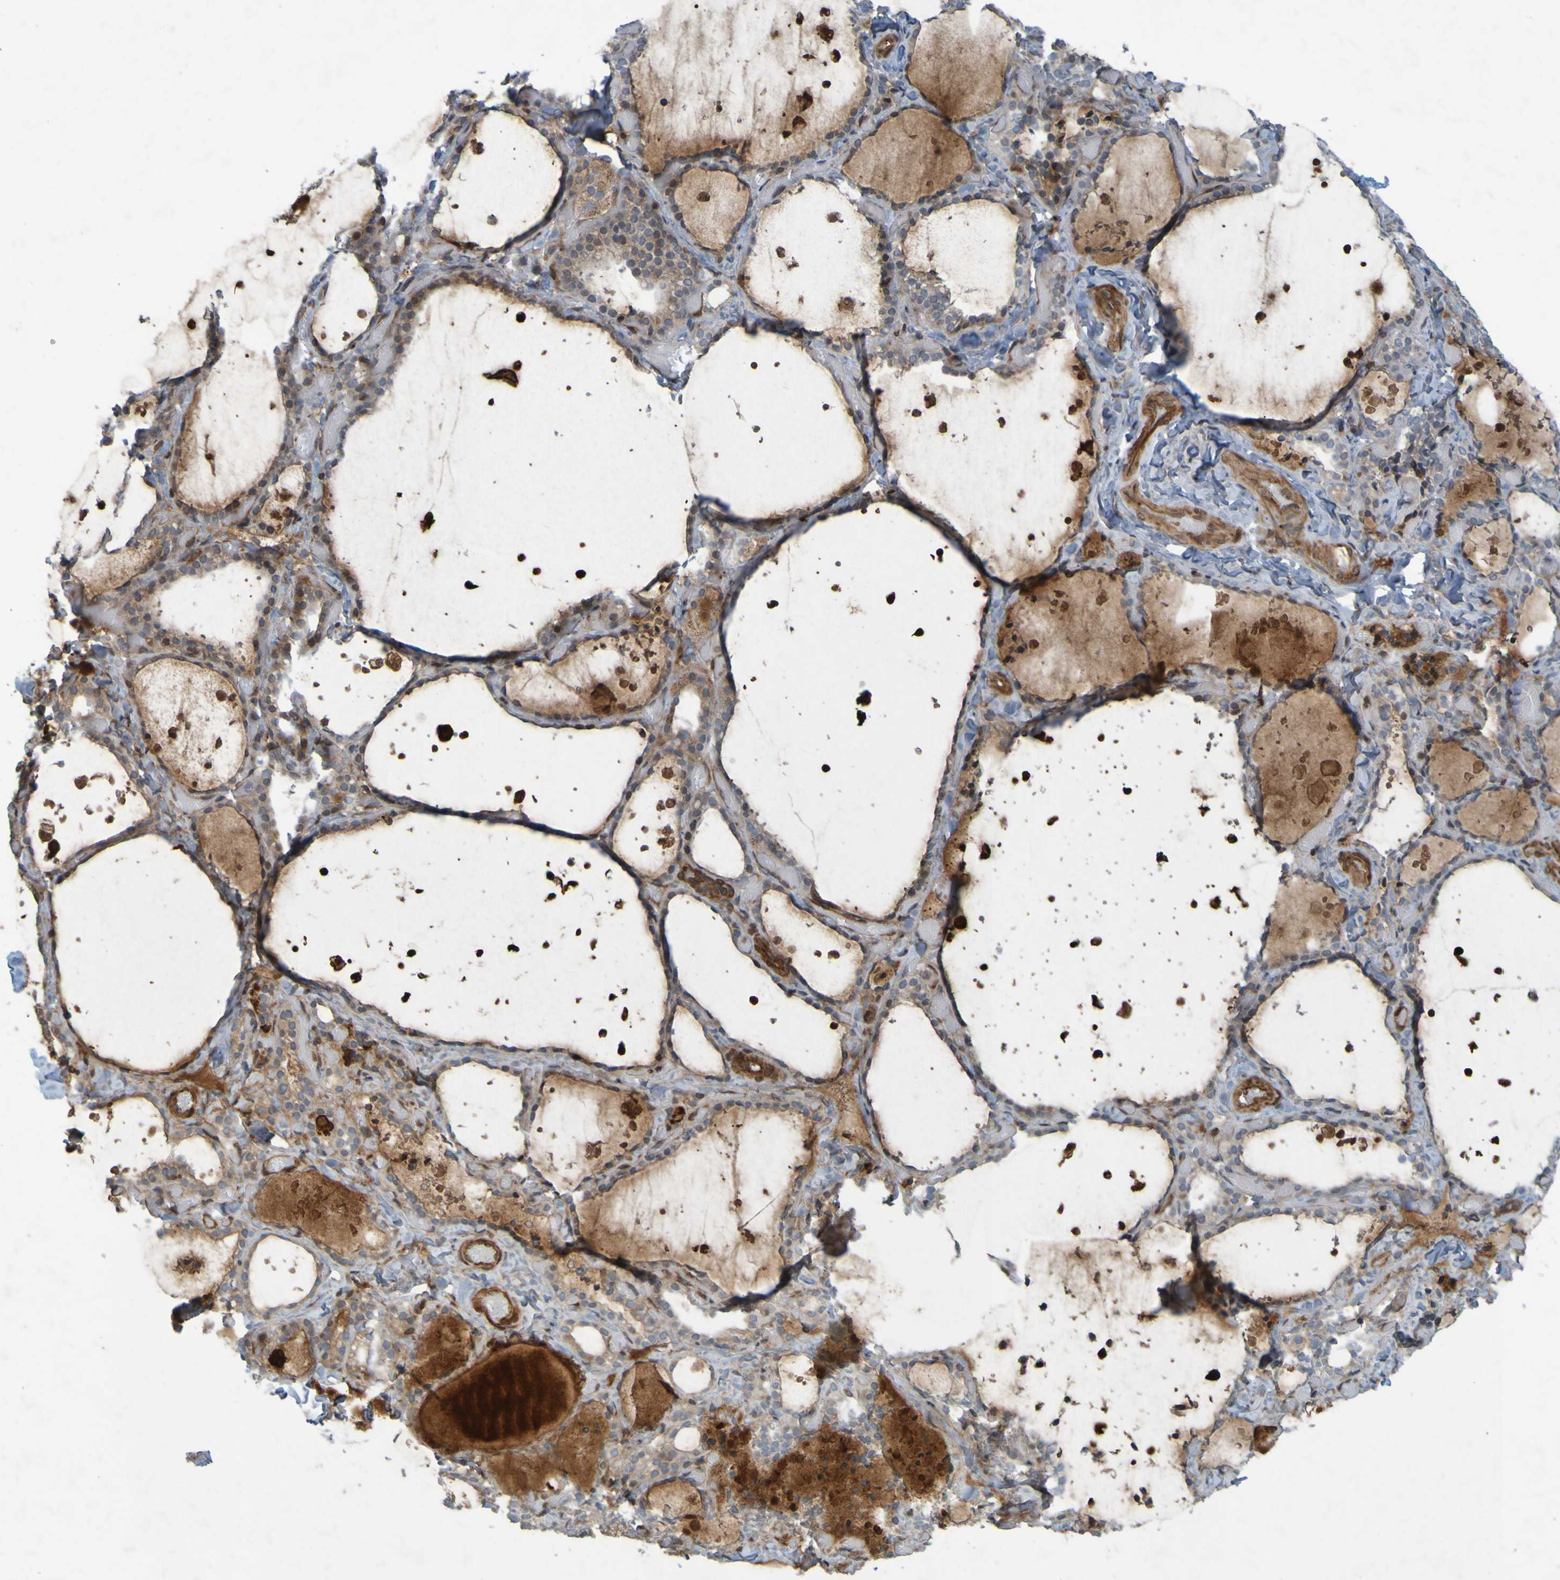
{"staining": {"intensity": "negative", "quantity": "none", "location": "none"}, "tissue": "thyroid gland", "cell_type": "Glandular cells", "image_type": "normal", "snomed": [{"axis": "morphology", "description": "Normal tissue, NOS"}, {"axis": "topography", "description": "Thyroid gland"}], "caption": "Immunohistochemistry (IHC) of benign human thyroid gland shows no expression in glandular cells. Nuclei are stained in blue.", "gene": "GUCY1A1", "patient": {"sex": "female", "age": 44}}